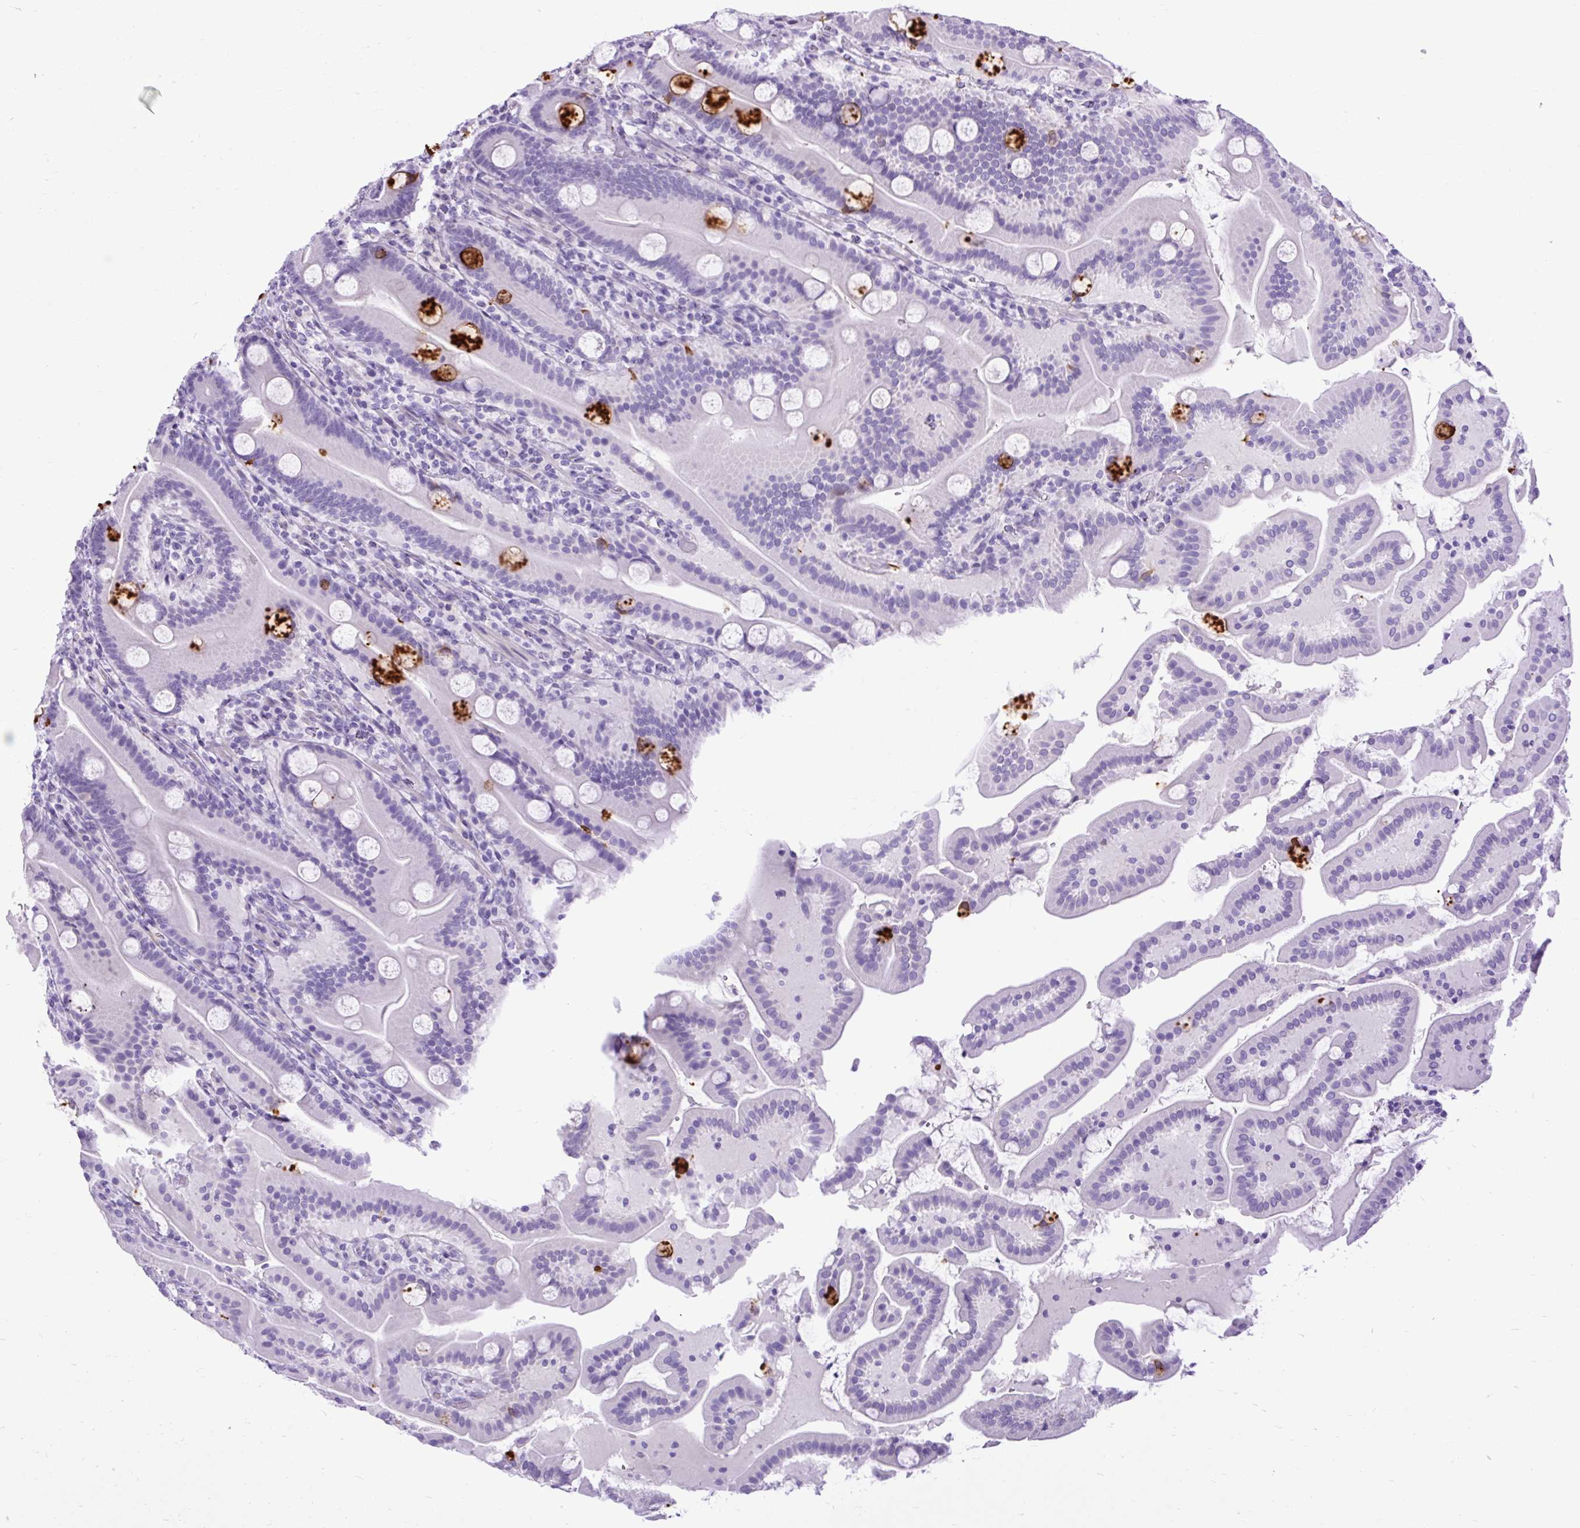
{"staining": {"intensity": "strong", "quantity": "25%-75%", "location": "cytoplasmic/membranous"}, "tissue": "duodenum", "cell_type": "Glandular cells", "image_type": "normal", "snomed": [{"axis": "morphology", "description": "Normal tissue, NOS"}, {"axis": "topography", "description": "Duodenum"}], "caption": "A high amount of strong cytoplasmic/membranous staining is present in about 25%-75% of glandular cells in unremarkable duodenum.", "gene": "UPP1", "patient": {"sex": "male", "age": 55}}